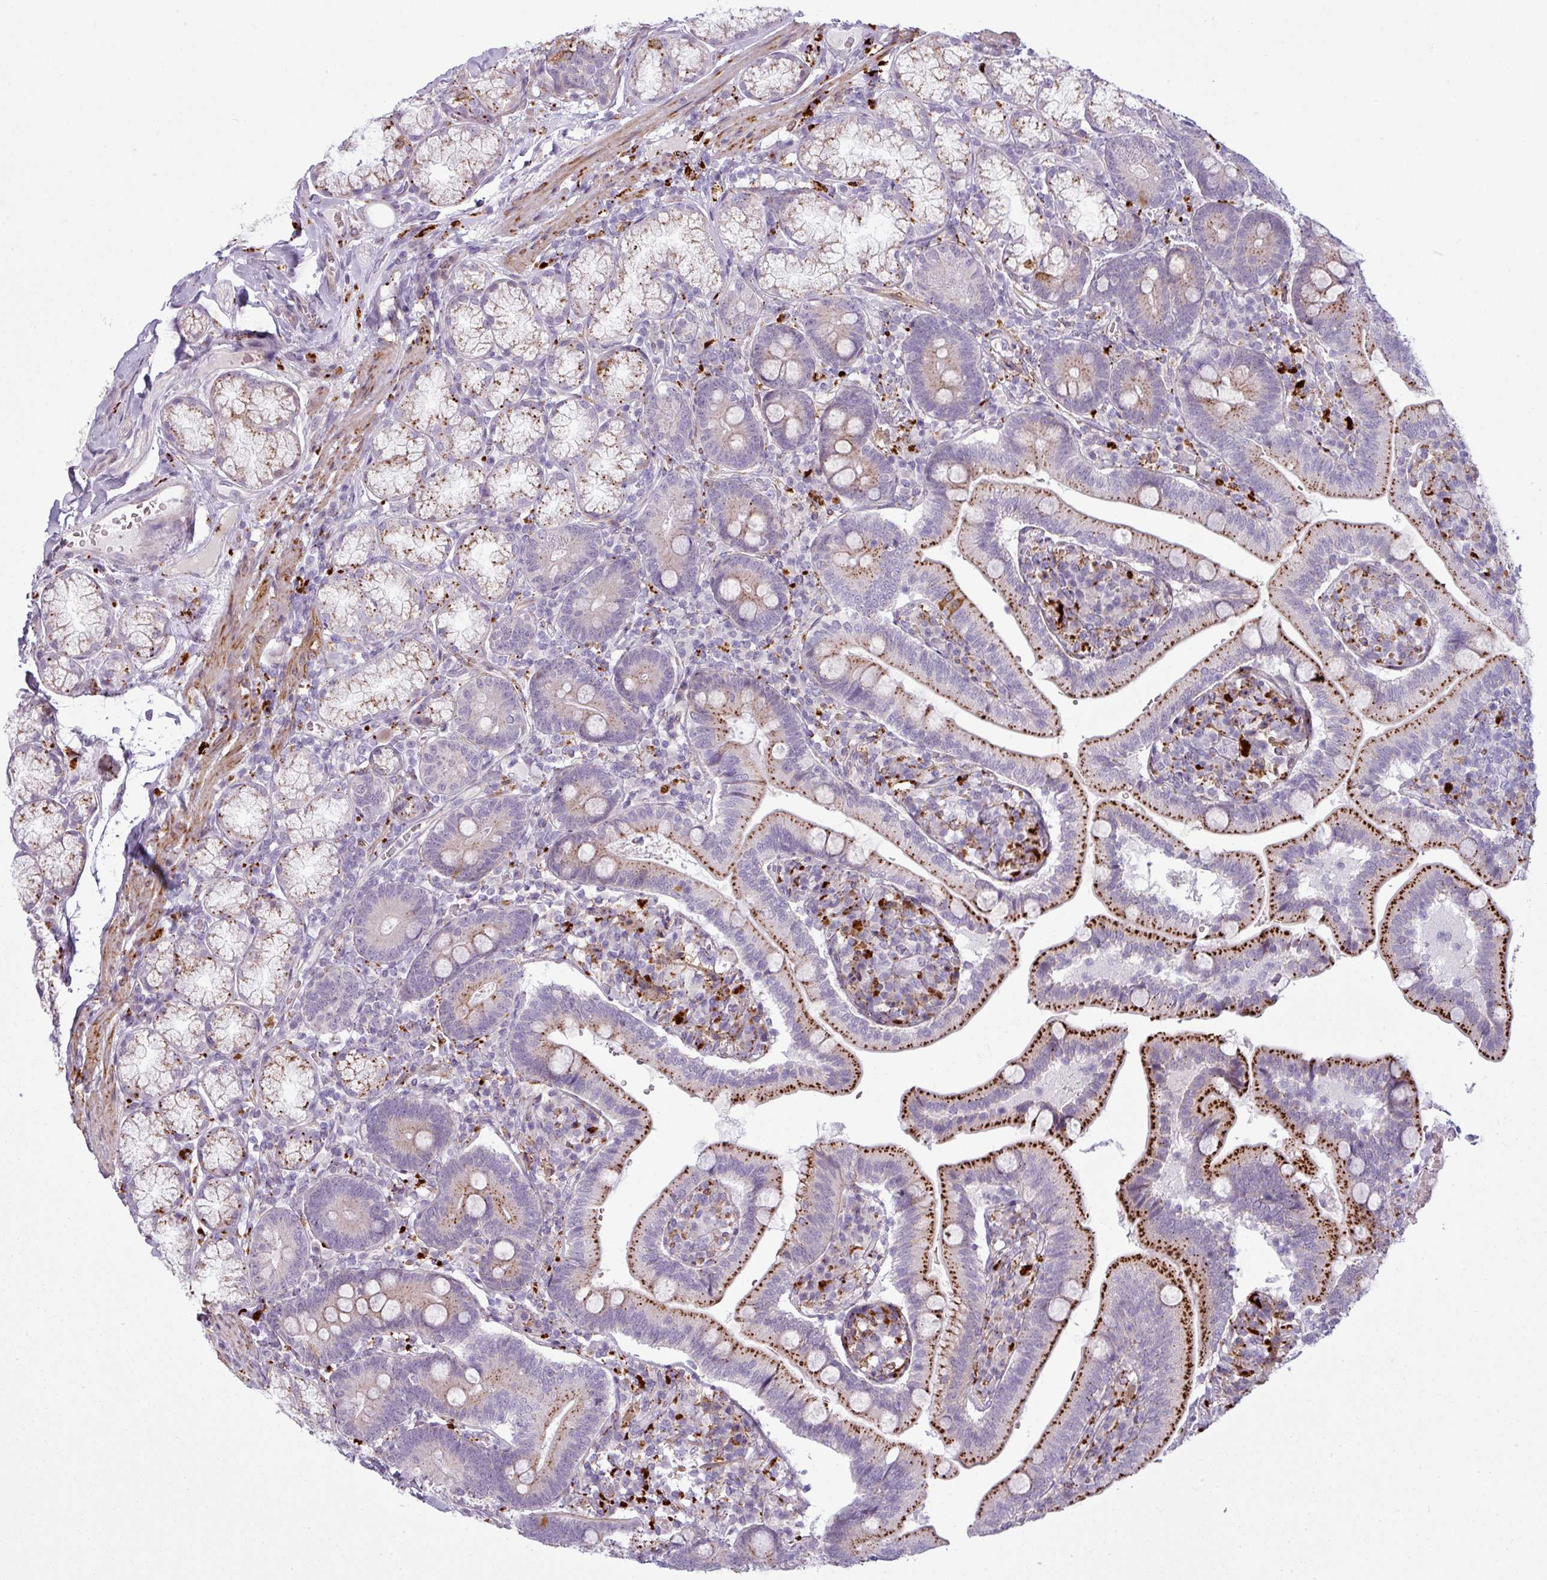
{"staining": {"intensity": "strong", "quantity": ">75%", "location": "cytoplasmic/membranous"}, "tissue": "duodenum", "cell_type": "Glandular cells", "image_type": "normal", "snomed": [{"axis": "morphology", "description": "Normal tissue, NOS"}, {"axis": "topography", "description": "Duodenum"}], "caption": "Glandular cells exhibit high levels of strong cytoplasmic/membranous expression in about >75% of cells in normal duodenum.", "gene": "MAP7D2", "patient": {"sex": "female", "age": 67}}